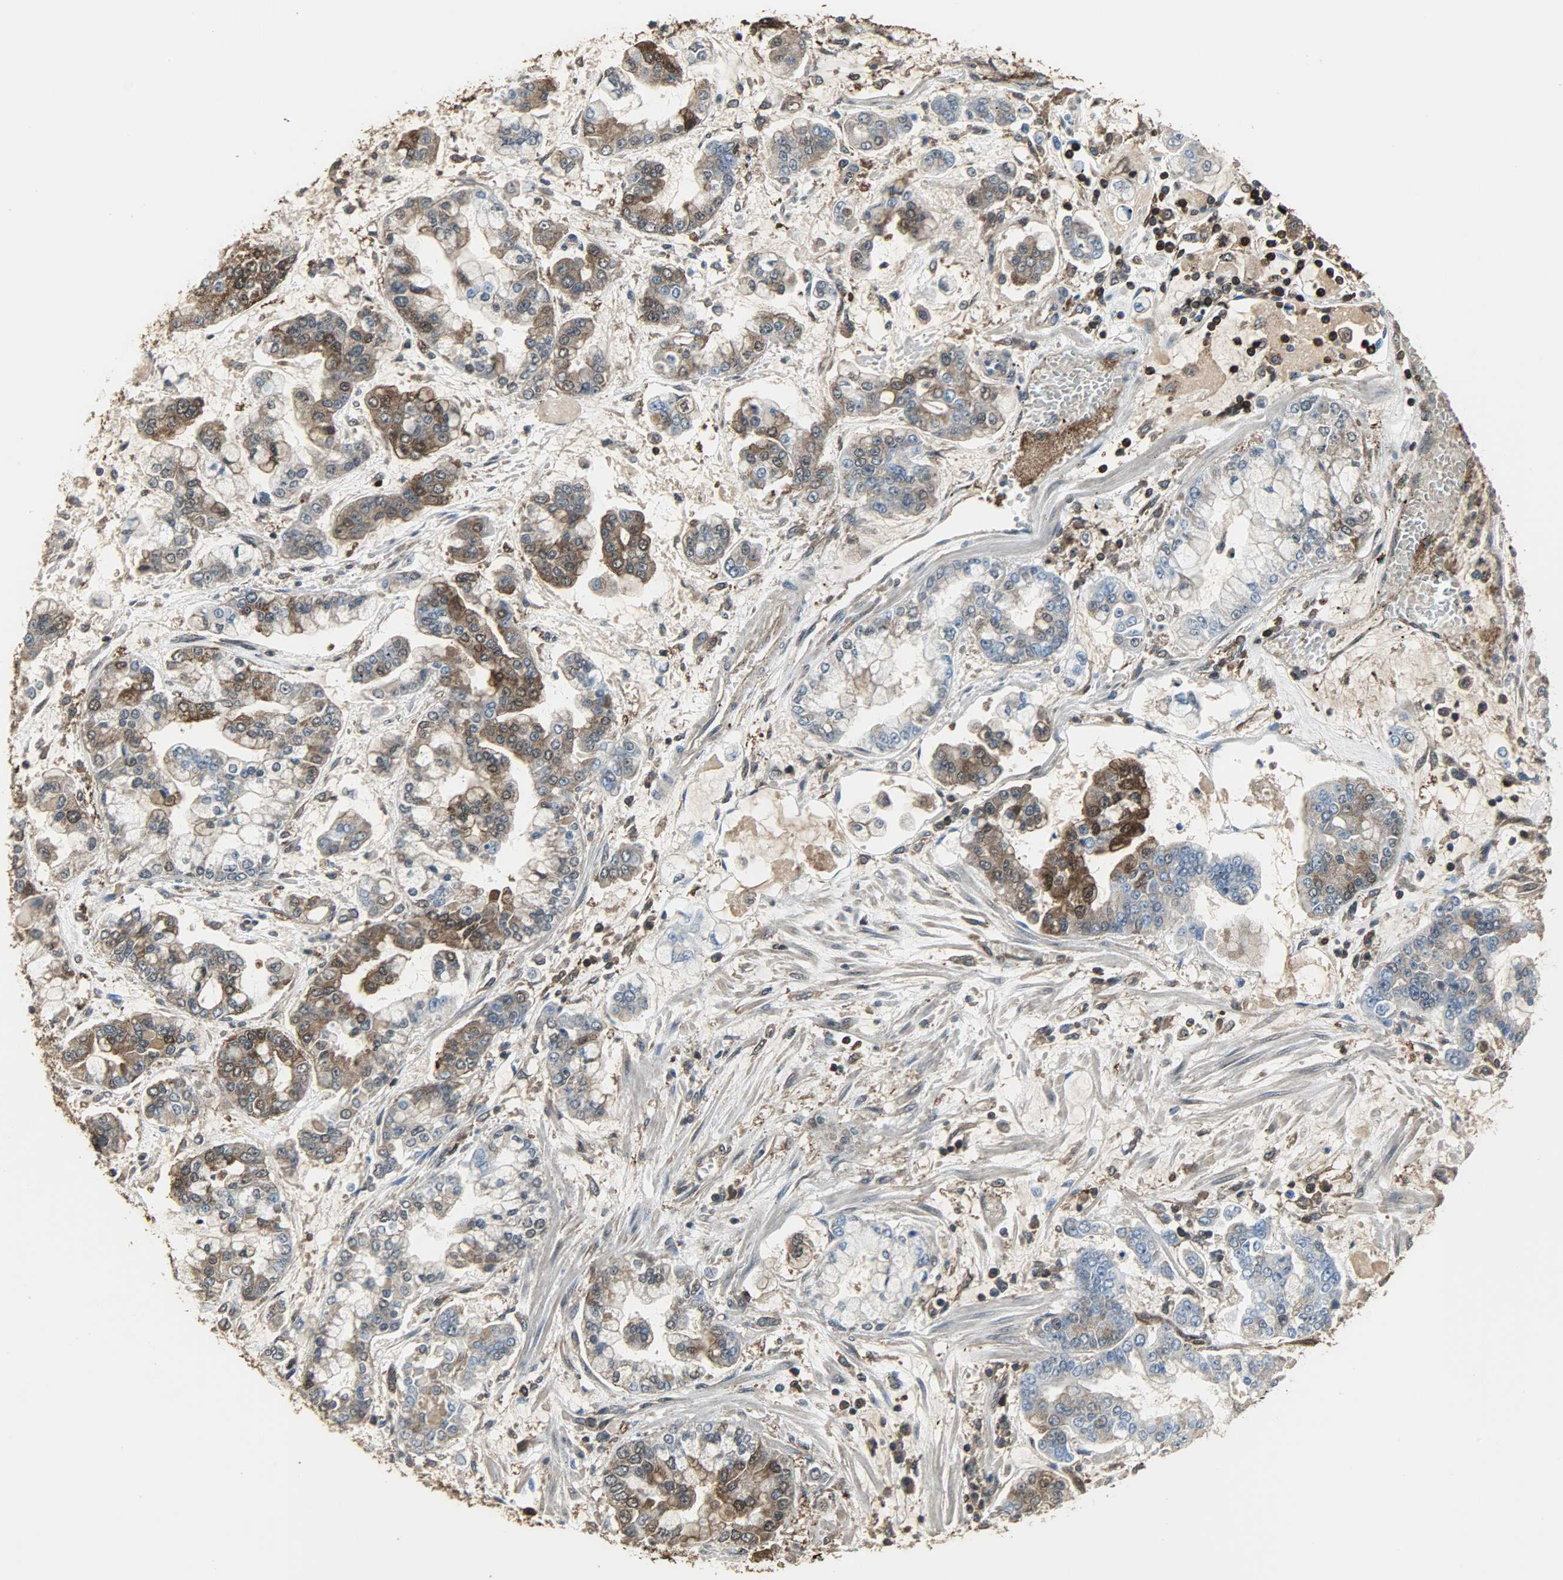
{"staining": {"intensity": "strong", "quantity": "25%-75%", "location": "cytoplasmic/membranous,nuclear"}, "tissue": "stomach cancer", "cell_type": "Tumor cells", "image_type": "cancer", "snomed": [{"axis": "morphology", "description": "Normal tissue, NOS"}, {"axis": "morphology", "description": "Adenocarcinoma, NOS"}, {"axis": "topography", "description": "Stomach, upper"}, {"axis": "topography", "description": "Stomach"}], "caption": "Immunohistochemical staining of stomach cancer exhibits strong cytoplasmic/membranous and nuclear protein positivity in approximately 25%-75% of tumor cells. The staining was performed using DAB (3,3'-diaminobenzidine) to visualize the protein expression in brown, while the nuclei were stained in blue with hematoxylin (Magnification: 20x).", "gene": "LDHB", "patient": {"sex": "male", "age": 76}}